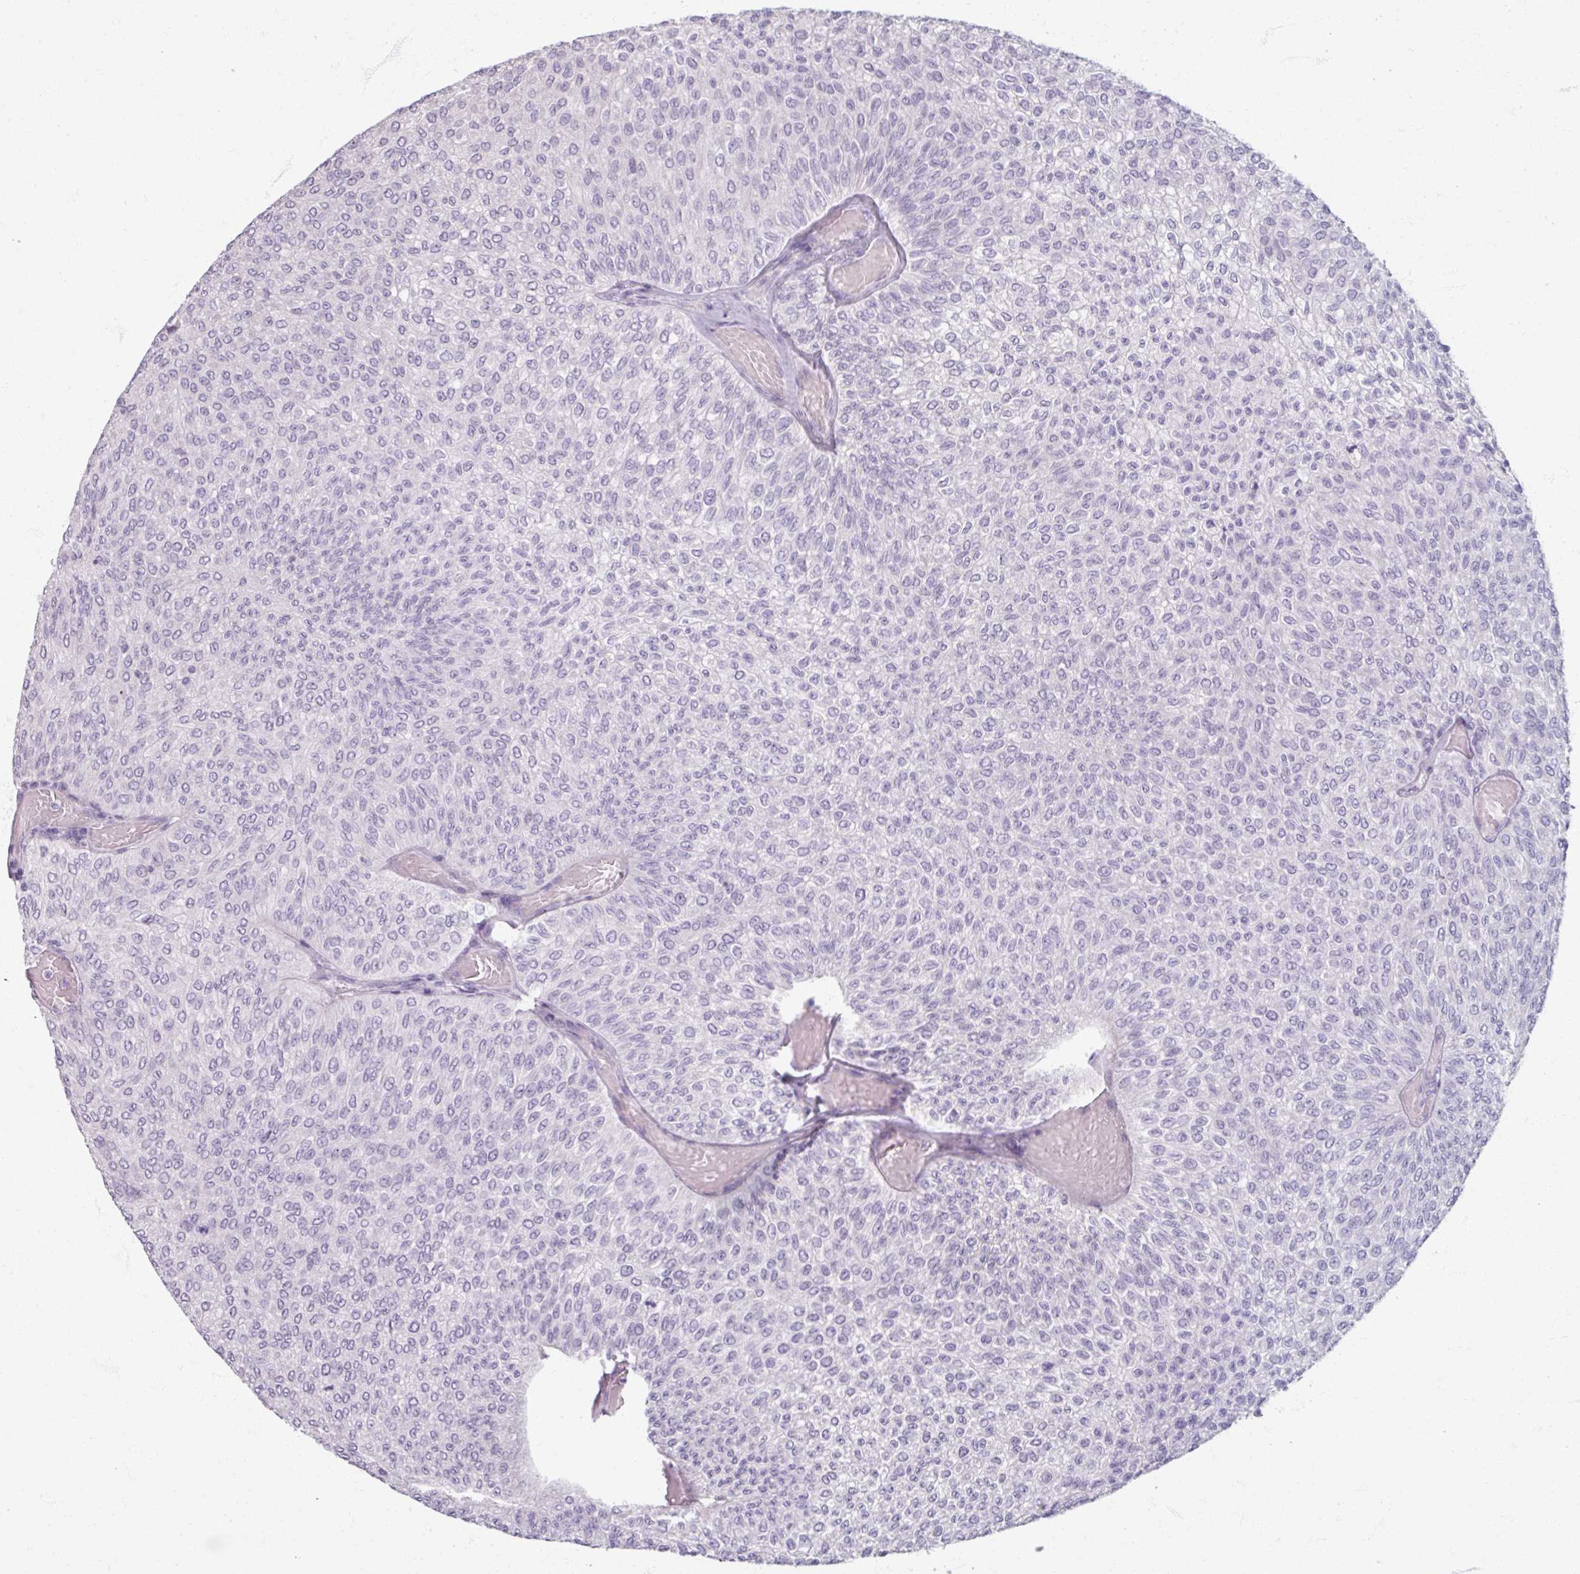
{"staining": {"intensity": "negative", "quantity": "none", "location": "none"}, "tissue": "urothelial cancer", "cell_type": "Tumor cells", "image_type": "cancer", "snomed": [{"axis": "morphology", "description": "Urothelial carcinoma, Low grade"}, {"axis": "topography", "description": "Urinary bladder"}], "caption": "IHC histopathology image of neoplastic tissue: human urothelial carcinoma (low-grade) stained with DAB (3,3'-diaminobenzidine) exhibits no significant protein positivity in tumor cells.", "gene": "TG", "patient": {"sex": "male", "age": 78}}